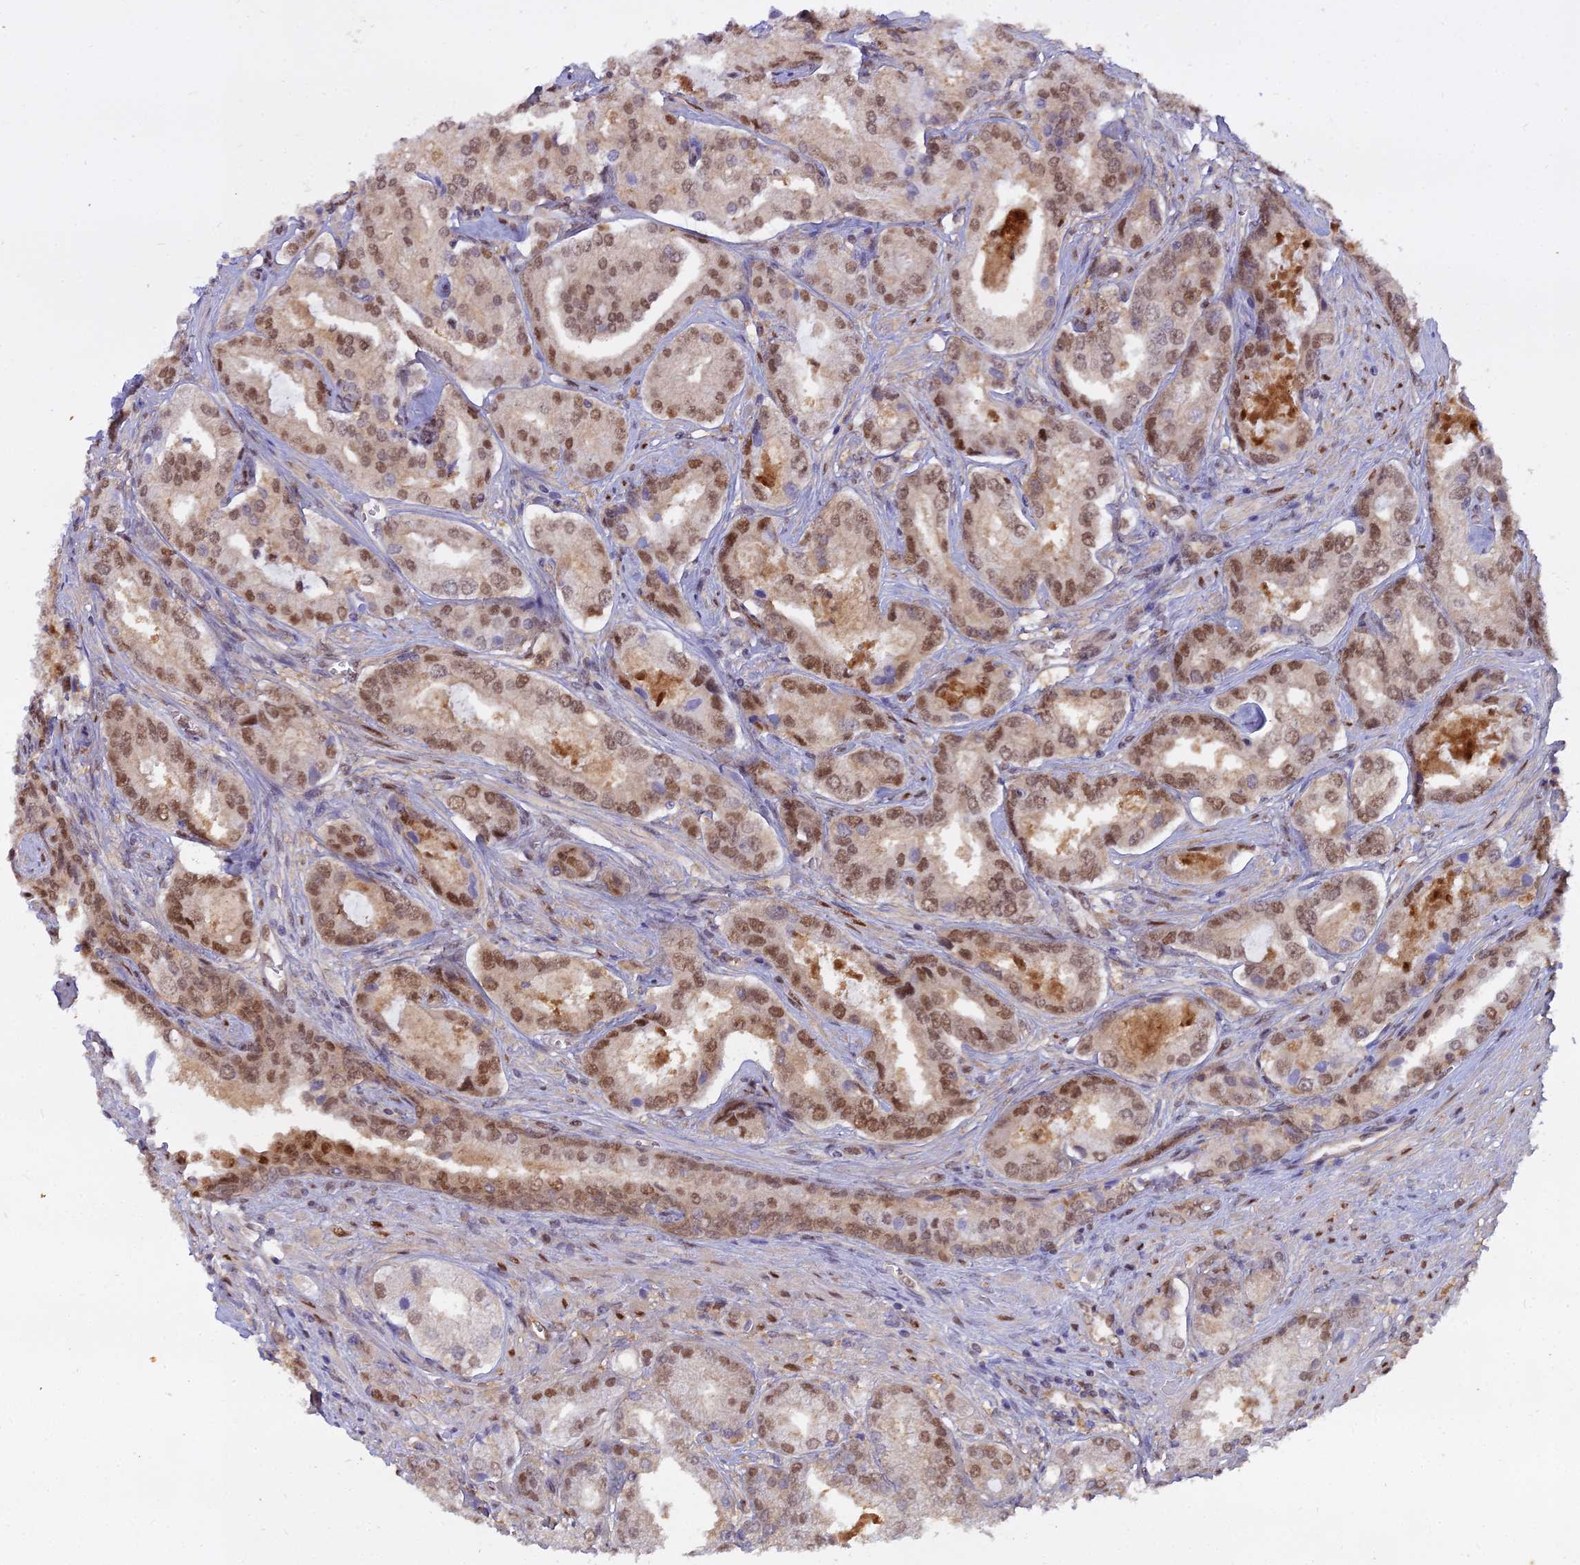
{"staining": {"intensity": "moderate", "quantity": "25%-75%", "location": "nuclear"}, "tissue": "prostate cancer", "cell_type": "Tumor cells", "image_type": "cancer", "snomed": [{"axis": "morphology", "description": "Adenocarcinoma, Low grade"}, {"axis": "topography", "description": "Prostate"}], "caption": "High-magnification brightfield microscopy of prostate cancer stained with DAB (brown) and counterstained with hematoxylin (blue). tumor cells exhibit moderate nuclear positivity is identified in about25%-75% of cells. Ihc stains the protein in brown and the nuclei are stained blue.", "gene": "NPEPL1", "patient": {"sex": "male", "age": 68}}